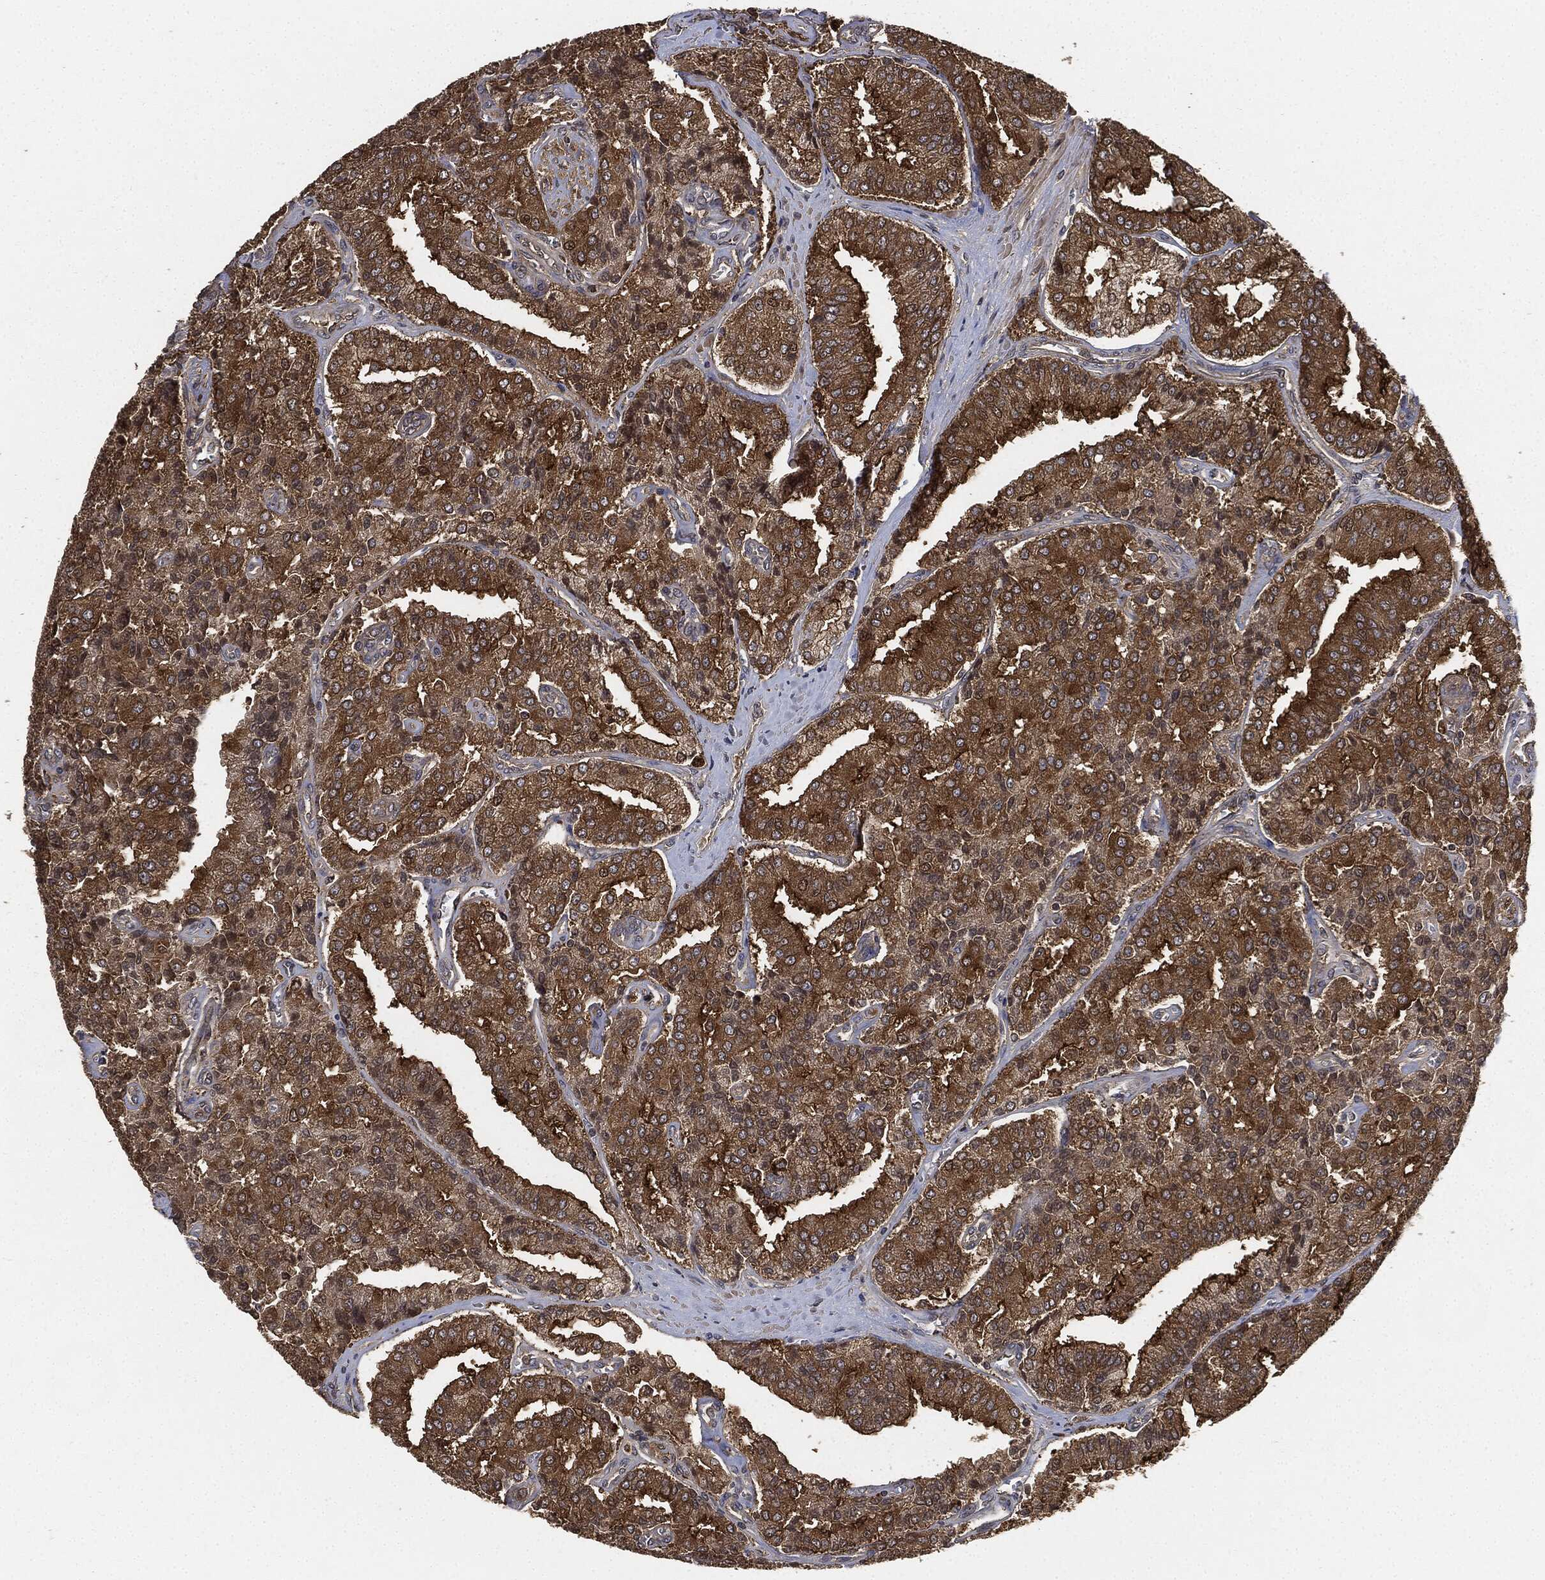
{"staining": {"intensity": "strong", "quantity": ">75%", "location": "cytoplasmic/membranous"}, "tissue": "prostate cancer", "cell_type": "Tumor cells", "image_type": "cancer", "snomed": [{"axis": "morphology", "description": "Adenocarcinoma, NOS"}, {"axis": "topography", "description": "Prostate and seminal vesicle, NOS"}, {"axis": "topography", "description": "Prostate"}], "caption": "Adenocarcinoma (prostate) stained with a brown dye shows strong cytoplasmic/membranous positive expression in about >75% of tumor cells.", "gene": "BRAF", "patient": {"sex": "male", "age": 67}}